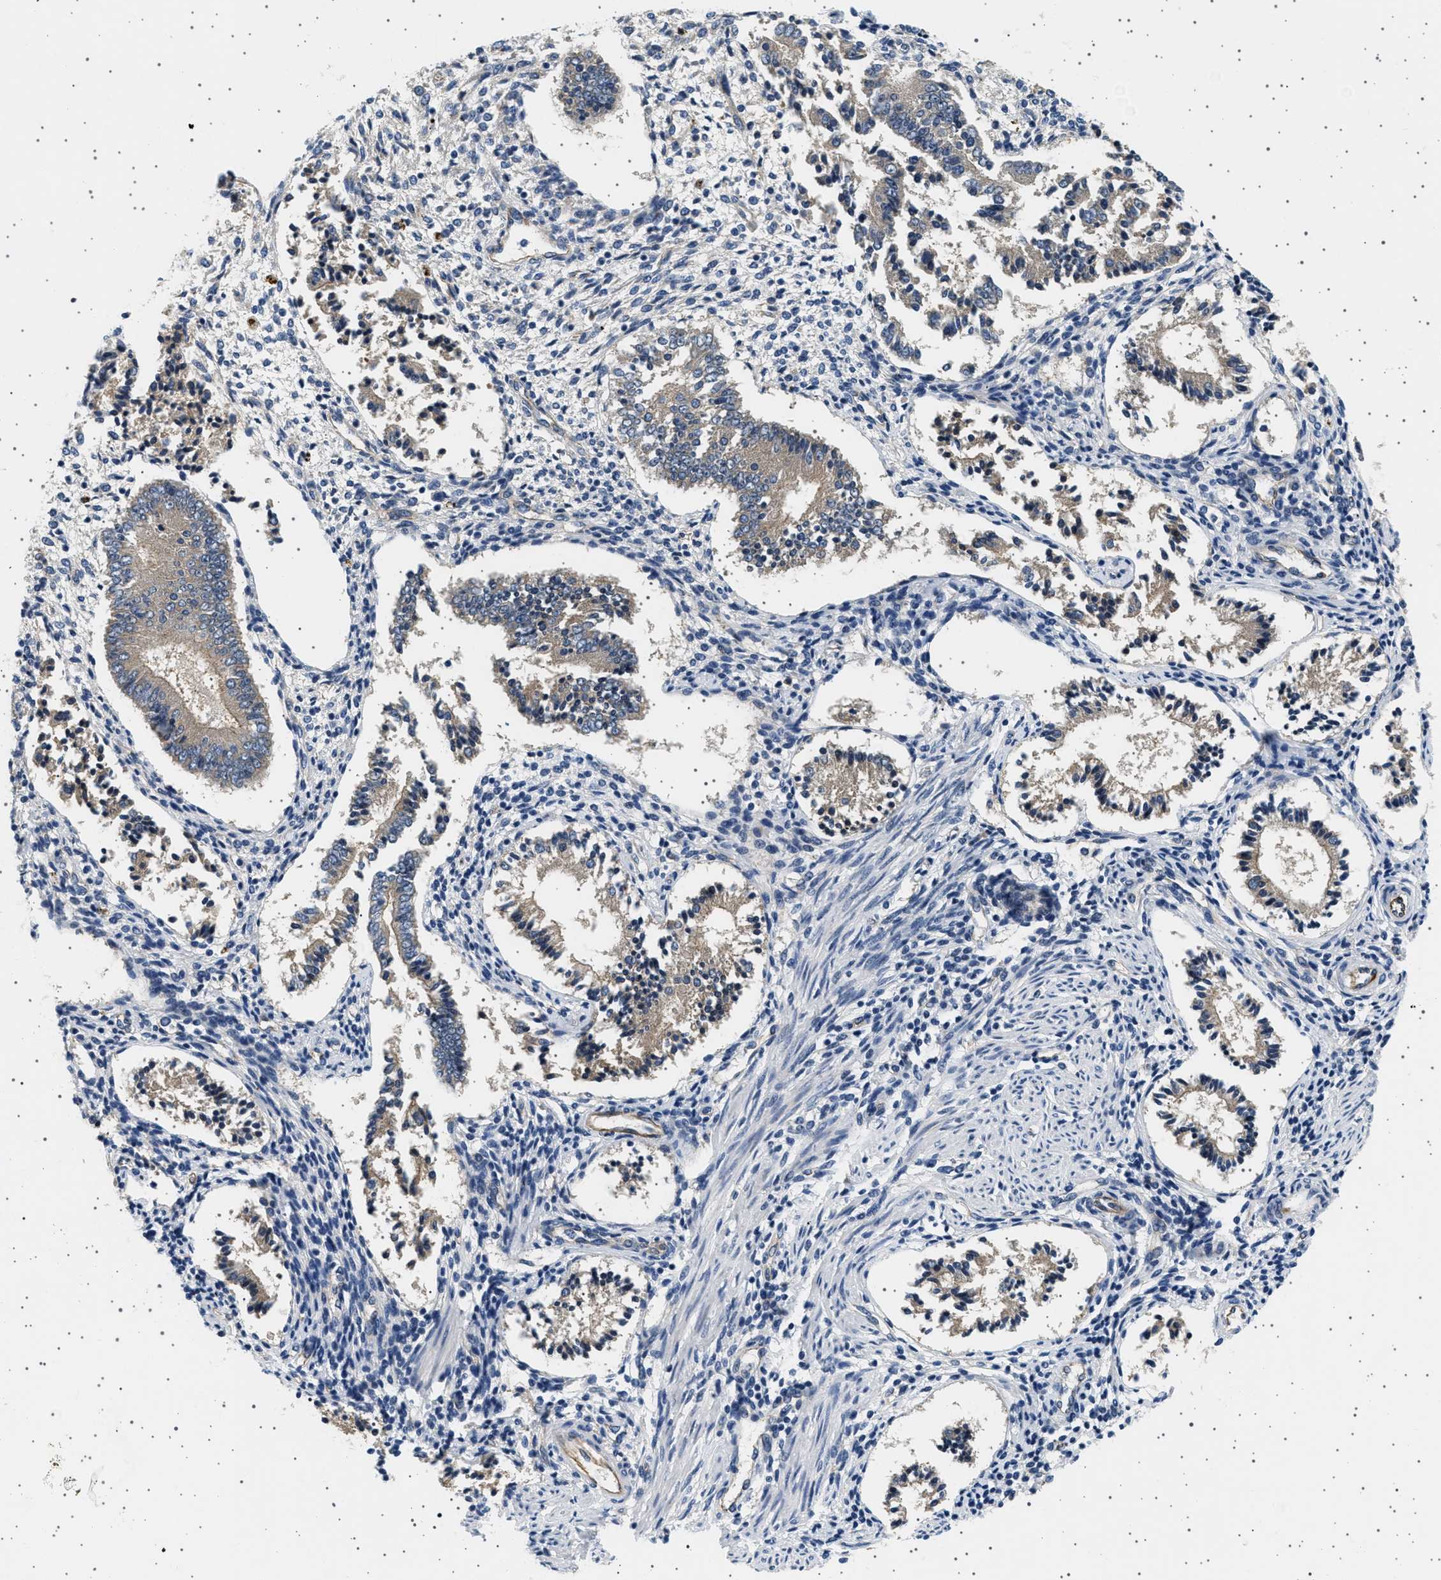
{"staining": {"intensity": "weak", "quantity": "25%-75%", "location": "cytoplasmic/membranous"}, "tissue": "endometrium", "cell_type": "Cells in endometrial stroma", "image_type": "normal", "snomed": [{"axis": "morphology", "description": "Normal tissue, NOS"}, {"axis": "topography", "description": "Endometrium"}], "caption": "Protein staining reveals weak cytoplasmic/membranous staining in approximately 25%-75% of cells in endometrial stroma in normal endometrium. Using DAB (brown) and hematoxylin (blue) stains, captured at high magnification using brightfield microscopy.", "gene": "PLPP6", "patient": {"sex": "female", "age": 42}}